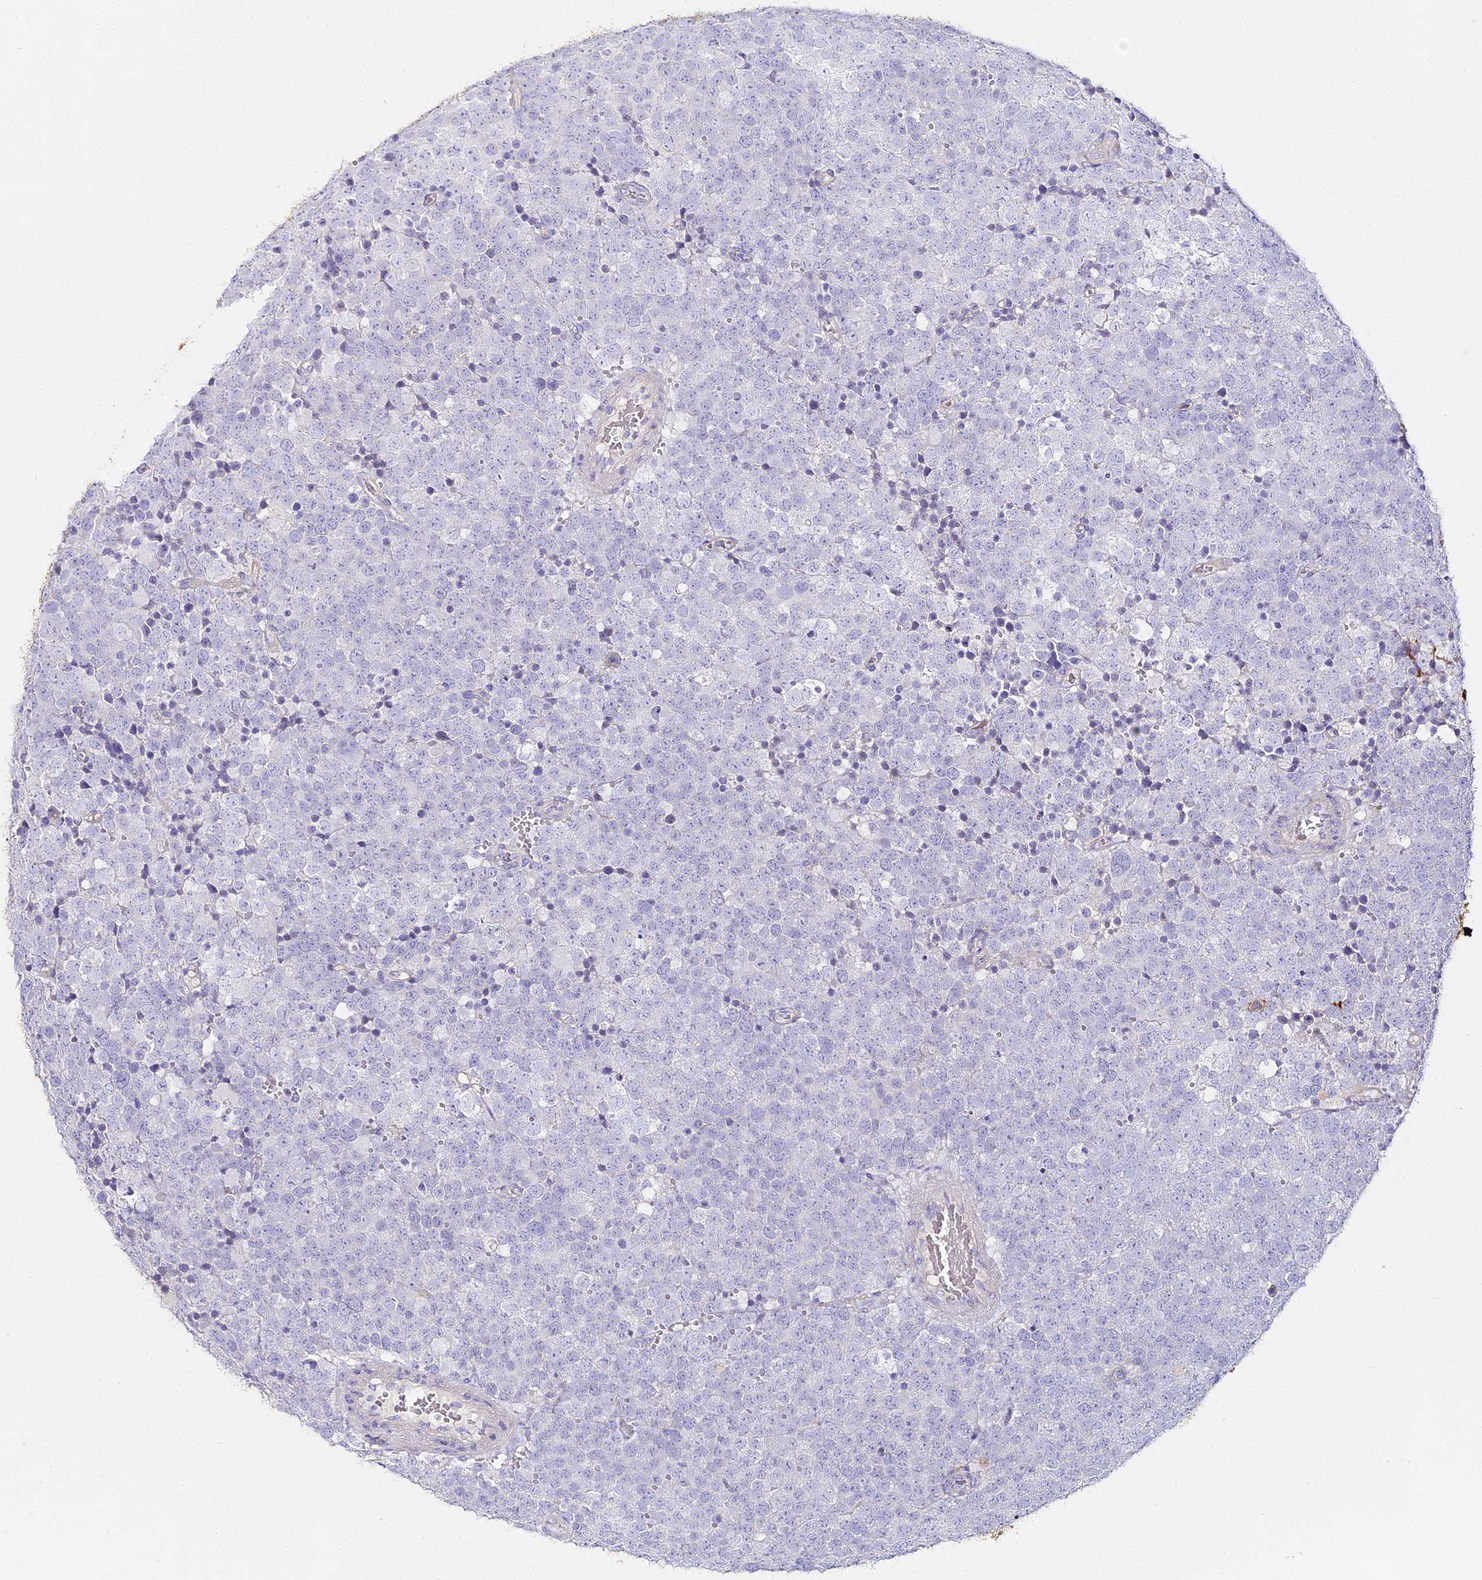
{"staining": {"intensity": "negative", "quantity": "none", "location": "none"}, "tissue": "testis cancer", "cell_type": "Tumor cells", "image_type": "cancer", "snomed": [{"axis": "morphology", "description": "Seminoma, NOS"}, {"axis": "topography", "description": "Testis"}], "caption": "A high-resolution photomicrograph shows immunohistochemistry (IHC) staining of testis seminoma, which displays no significant staining in tumor cells. The staining is performed using DAB (3,3'-diaminobenzidine) brown chromogen with nuclei counter-stained in using hematoxylin.", "gene": "ALPG", "patient": {"sex": "male", "age": 71}}